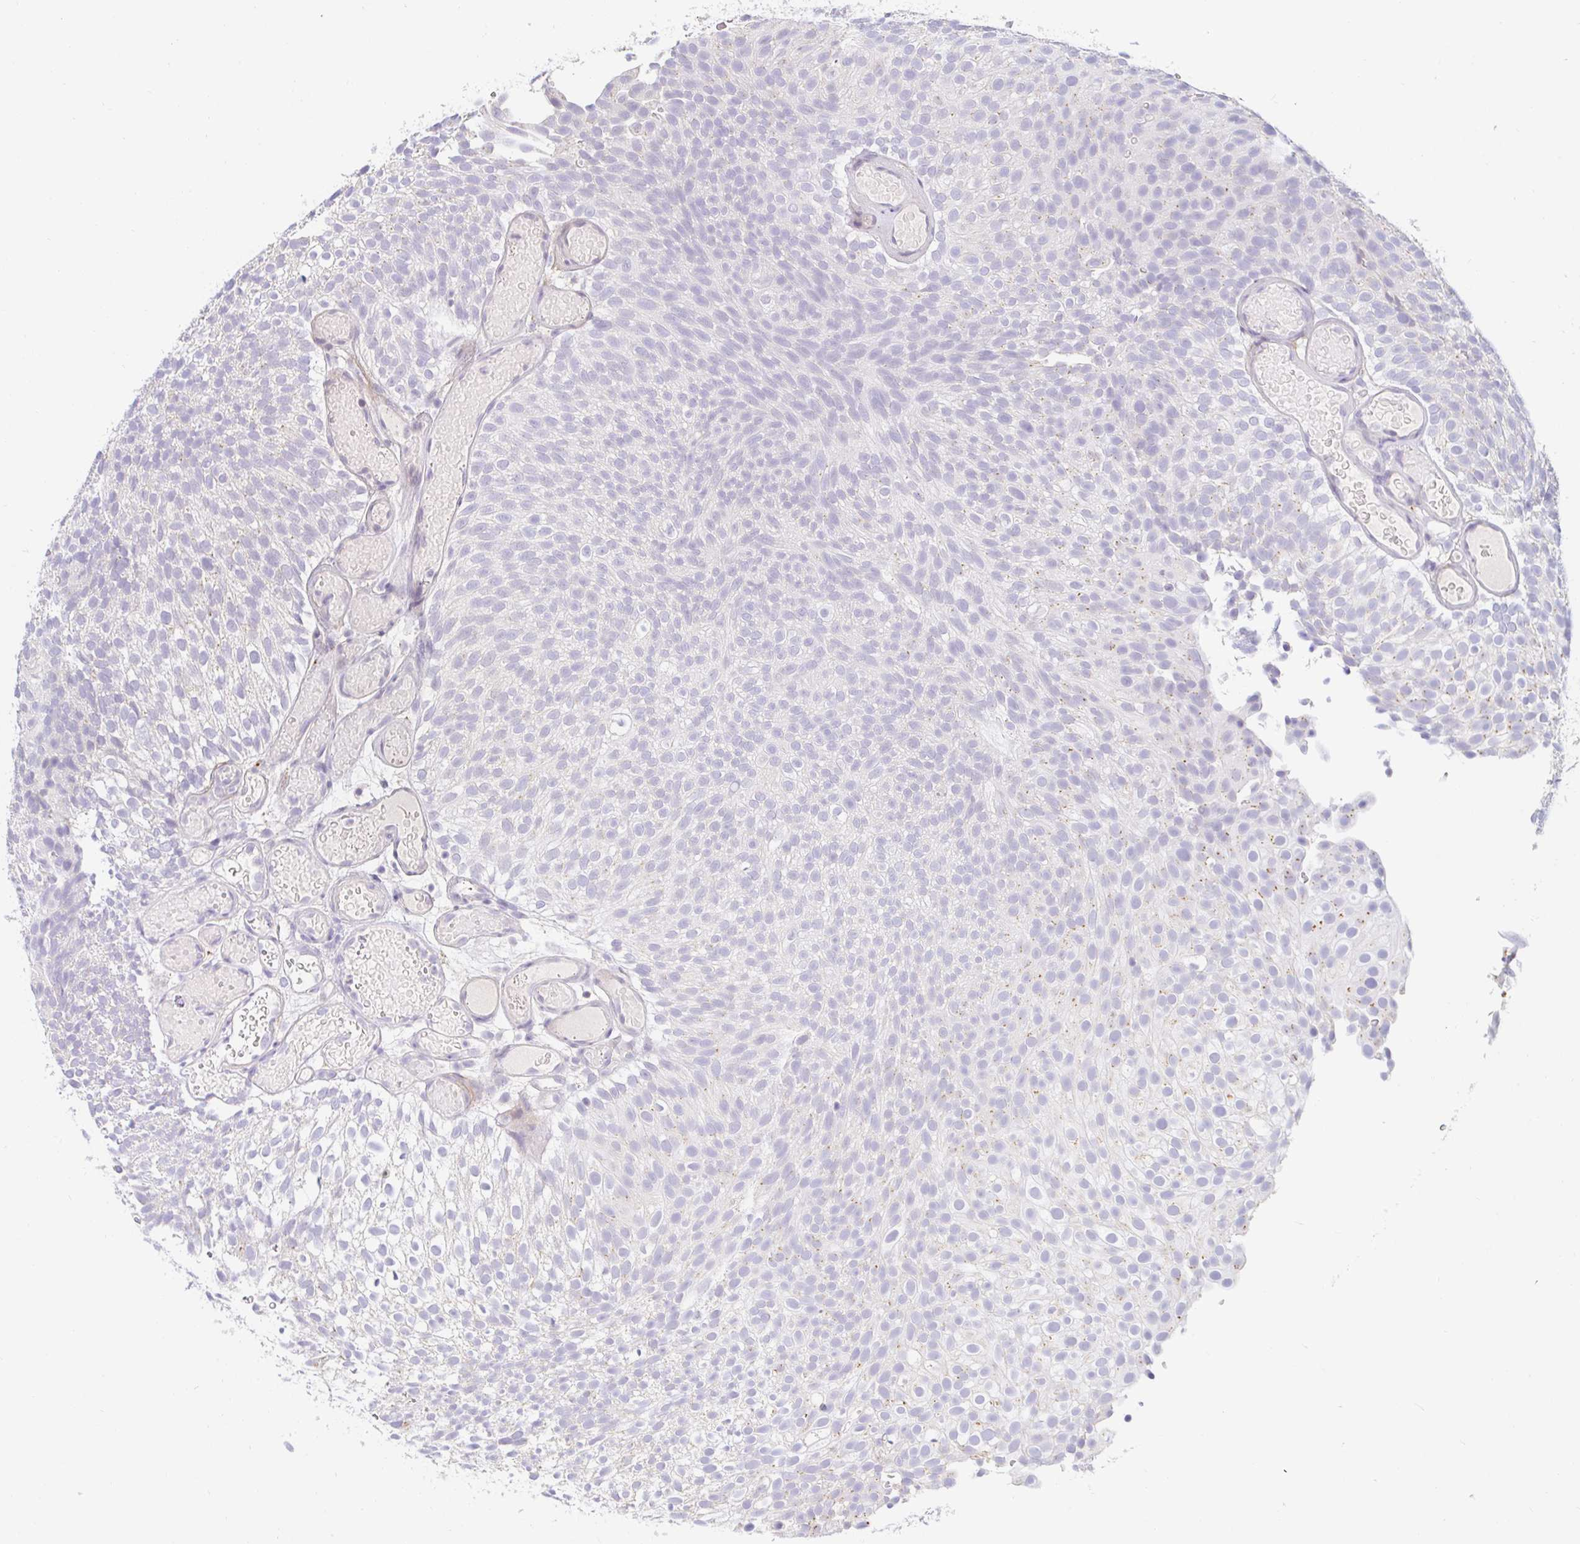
{"staining": {"intensity": "negative", "quantity": "none", "location": "none"}, "tissue": "urothelial cancer", "cell_type": "Tumor cells", "image_type": "cancer", "snomed": [{"axis": "morphology", "description": "Urothelial carcinoma, Low grade"}, {"axis": "topography", "description": "Urinary bladder"}], "caption": "Image shows no protein positivity in tumor cells of low-grade urothelial carcinoma tissue.", "gene": "OR51D1", "patient": {"sex": "male", "age": 78}}